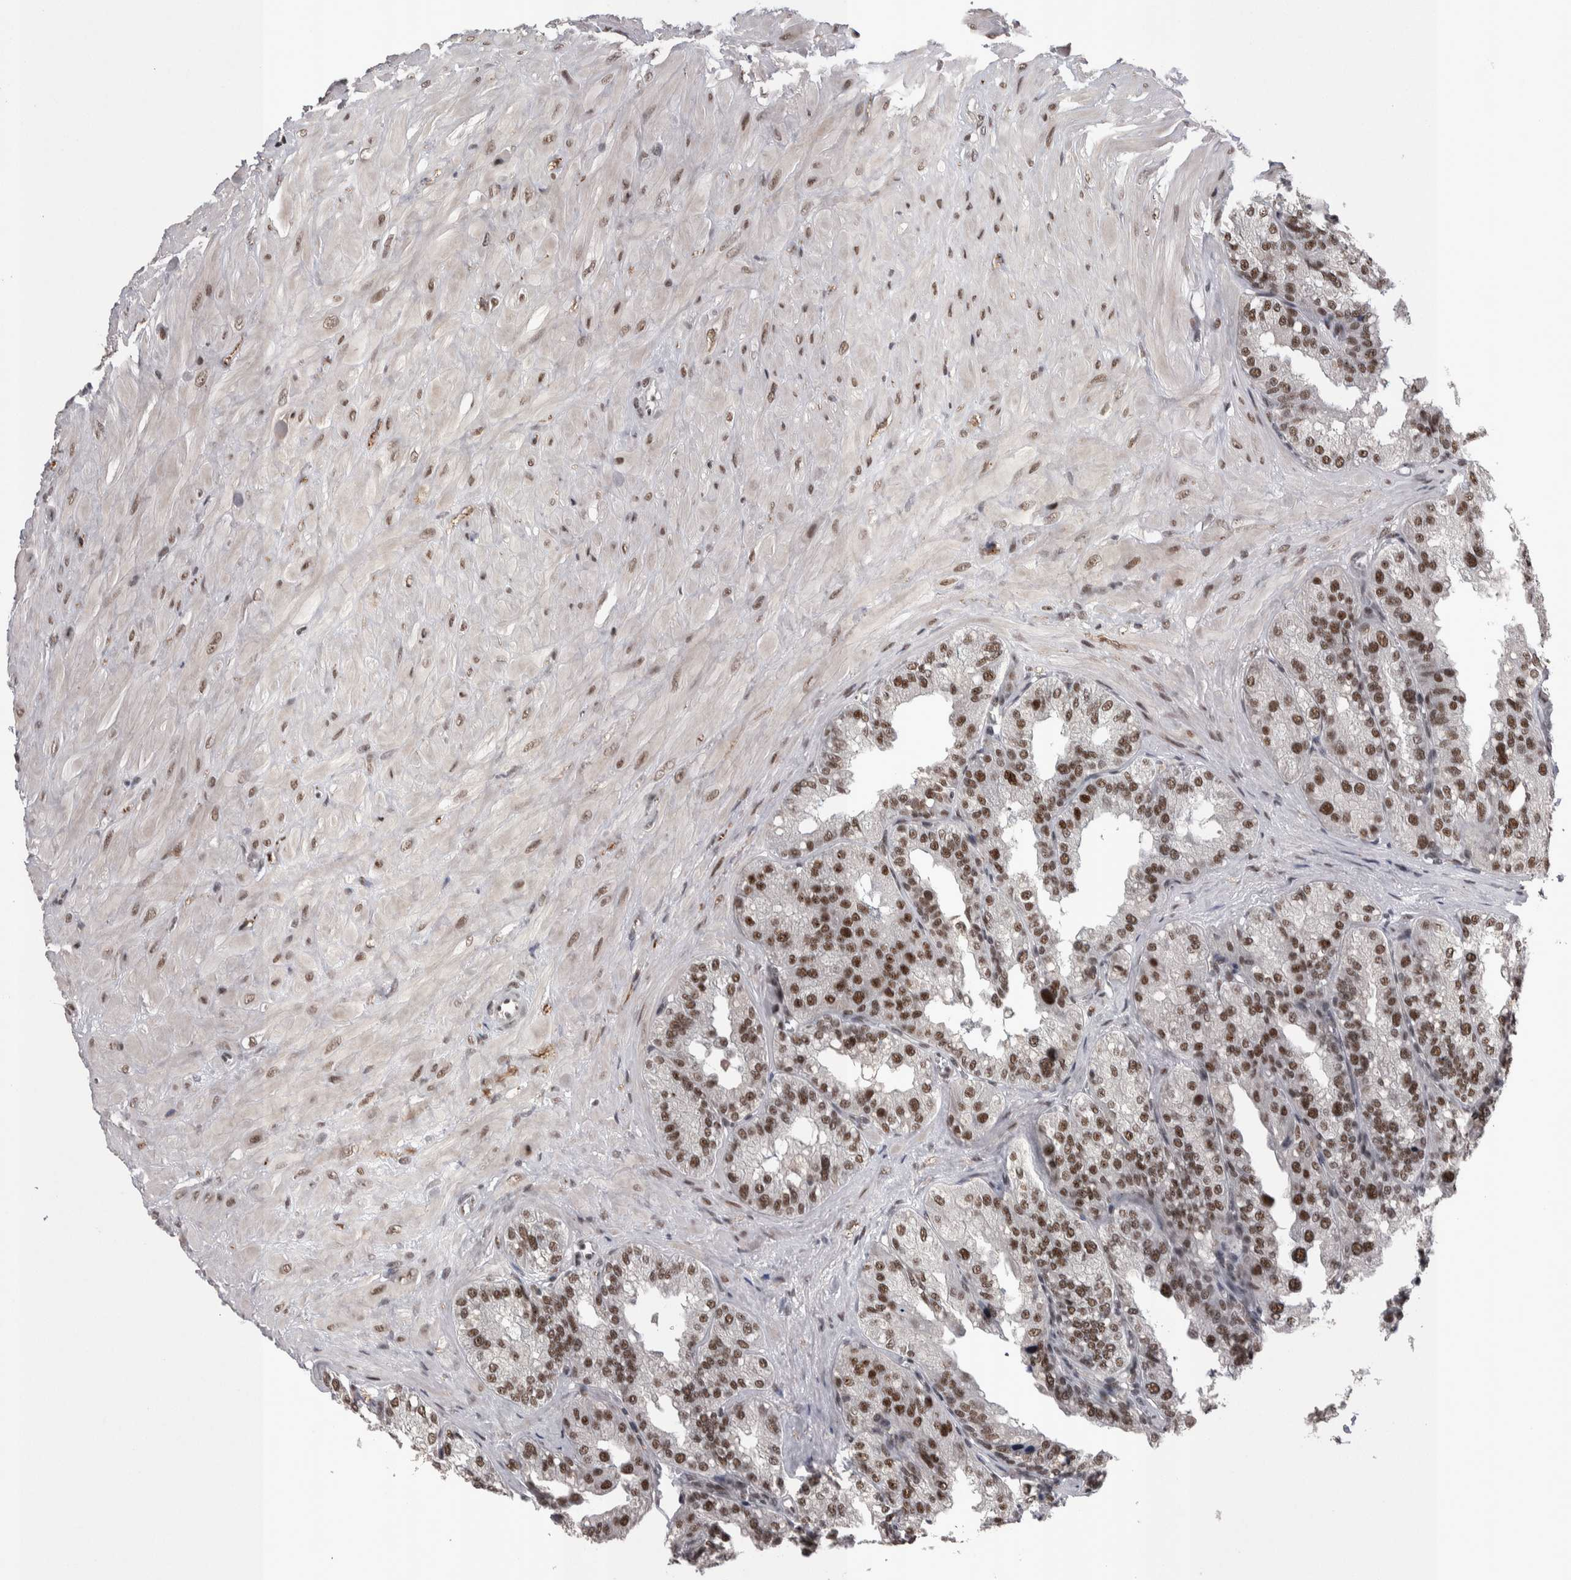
{"staining": {"intensity": "strong", "quantity": ">75%", "location": "nuclear"}, "tissue": "seminal vesicle", "cell_type": "Glandular cells", "image_type": "normal", "snomed": [{"axis": "morphology", "description": "Normal tissue, NOS"}, {"axis": "topography", "description": "Prostate"}, {"axis": "topography", "description": "Seminal veicle"}], "caption": "Strong nuclear protein positivity is identified in about >75% of glandular cells in seminal vesicle. Nuclei are stained in blue.", "gene": "DMTF1", "patient": {"sex": "male", "age": 51}}